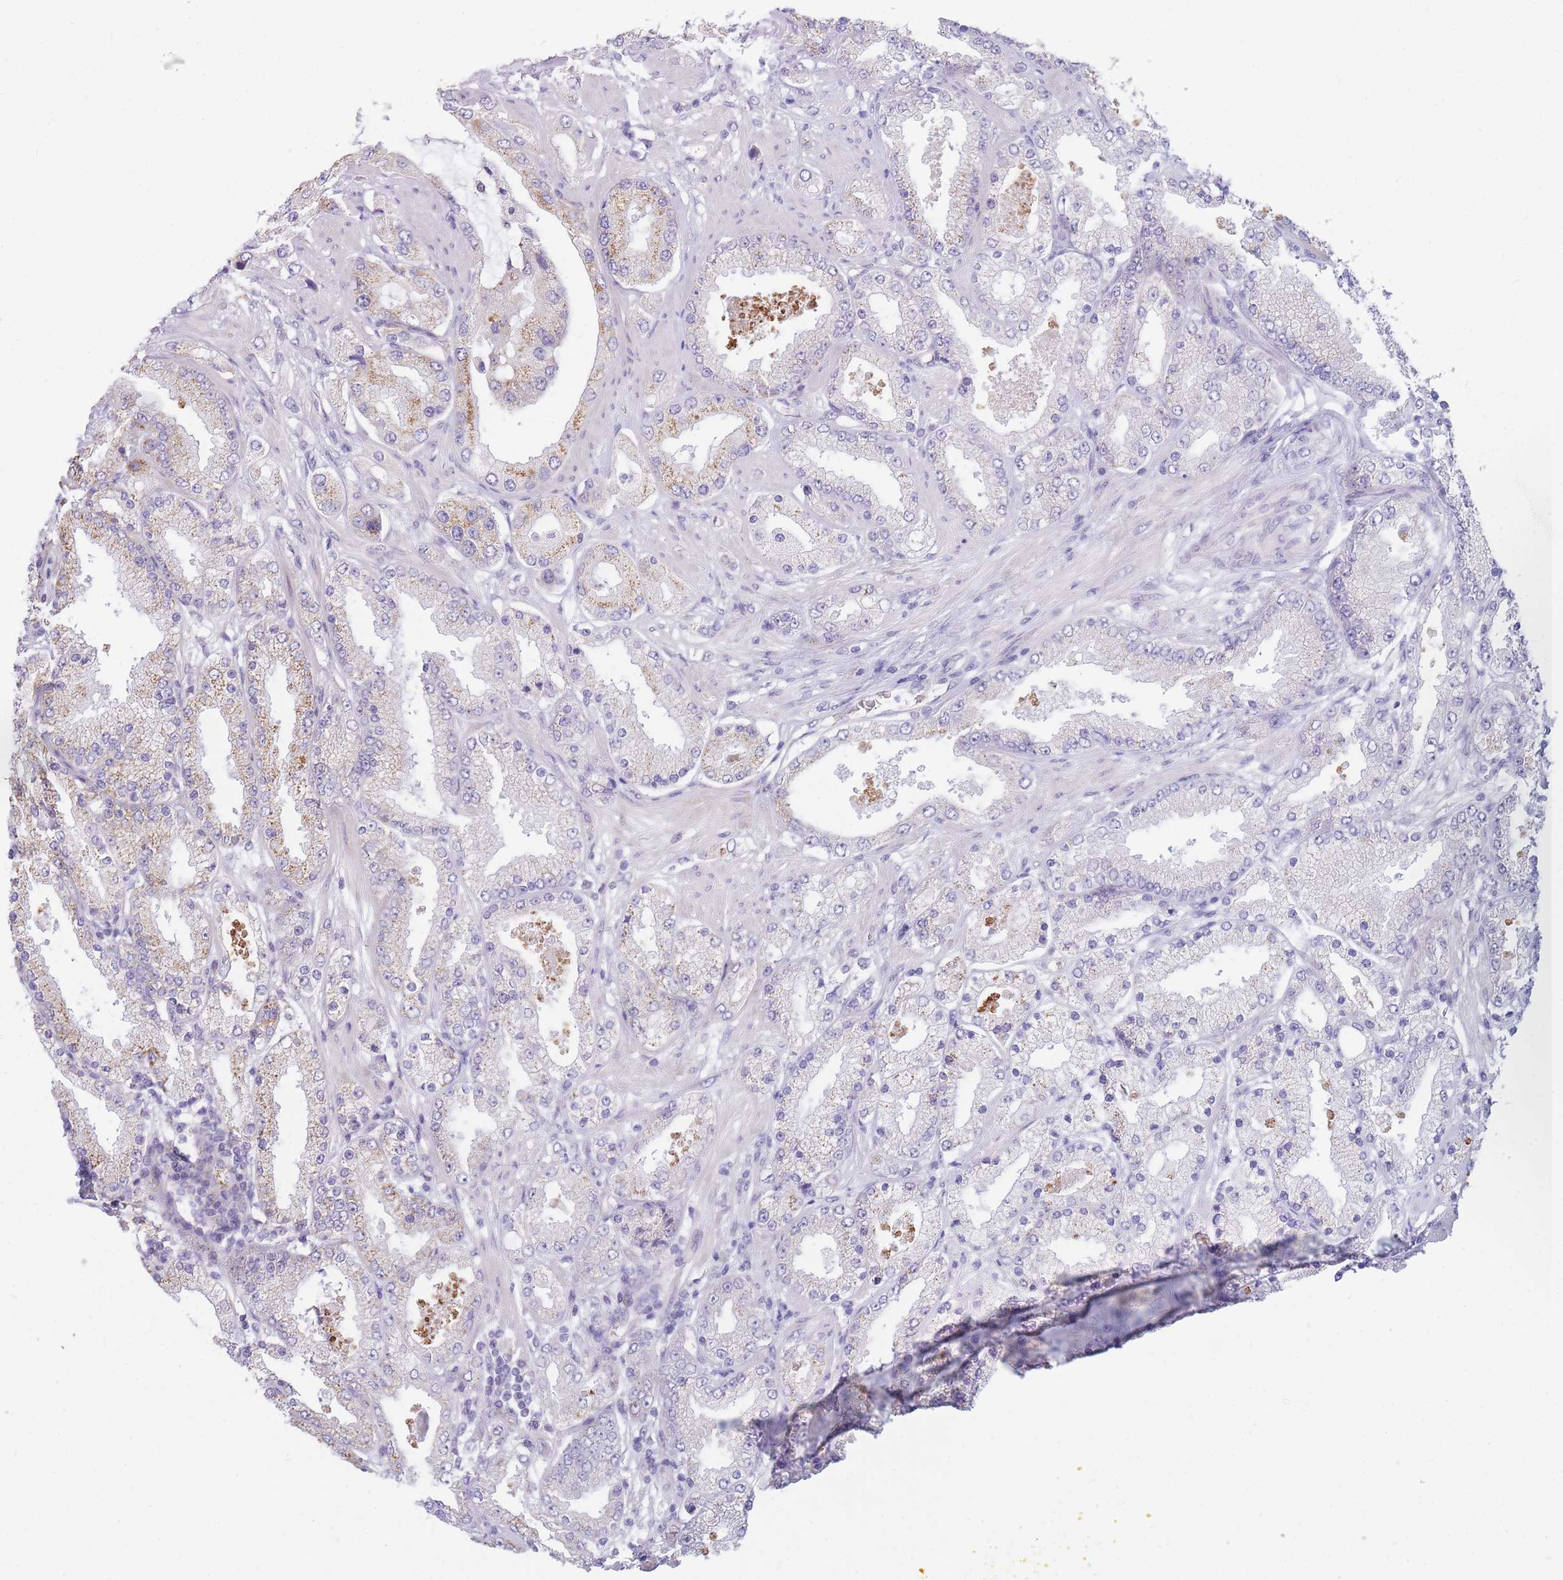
{"staining": {"intensity": "weak", "quantity": "<25%", "location": "cytoplasmic/membranous"}, "tissue": "prostate cancer", "cell_type": "Tumor cells", "image_type": "cancer", "snomed": [{"axis": "morphology", "description": "Adenocarcinoma, High grade"}, {"axis": "topography", "description": "Prostate"}], "caption": "DAB immunohistochemical staining of human high-grade adenocarcinoma (prostate) displays no significant staining in tumor cells.", "gene": "DDX49", "patient": {"sex": "male", "age": 68}}